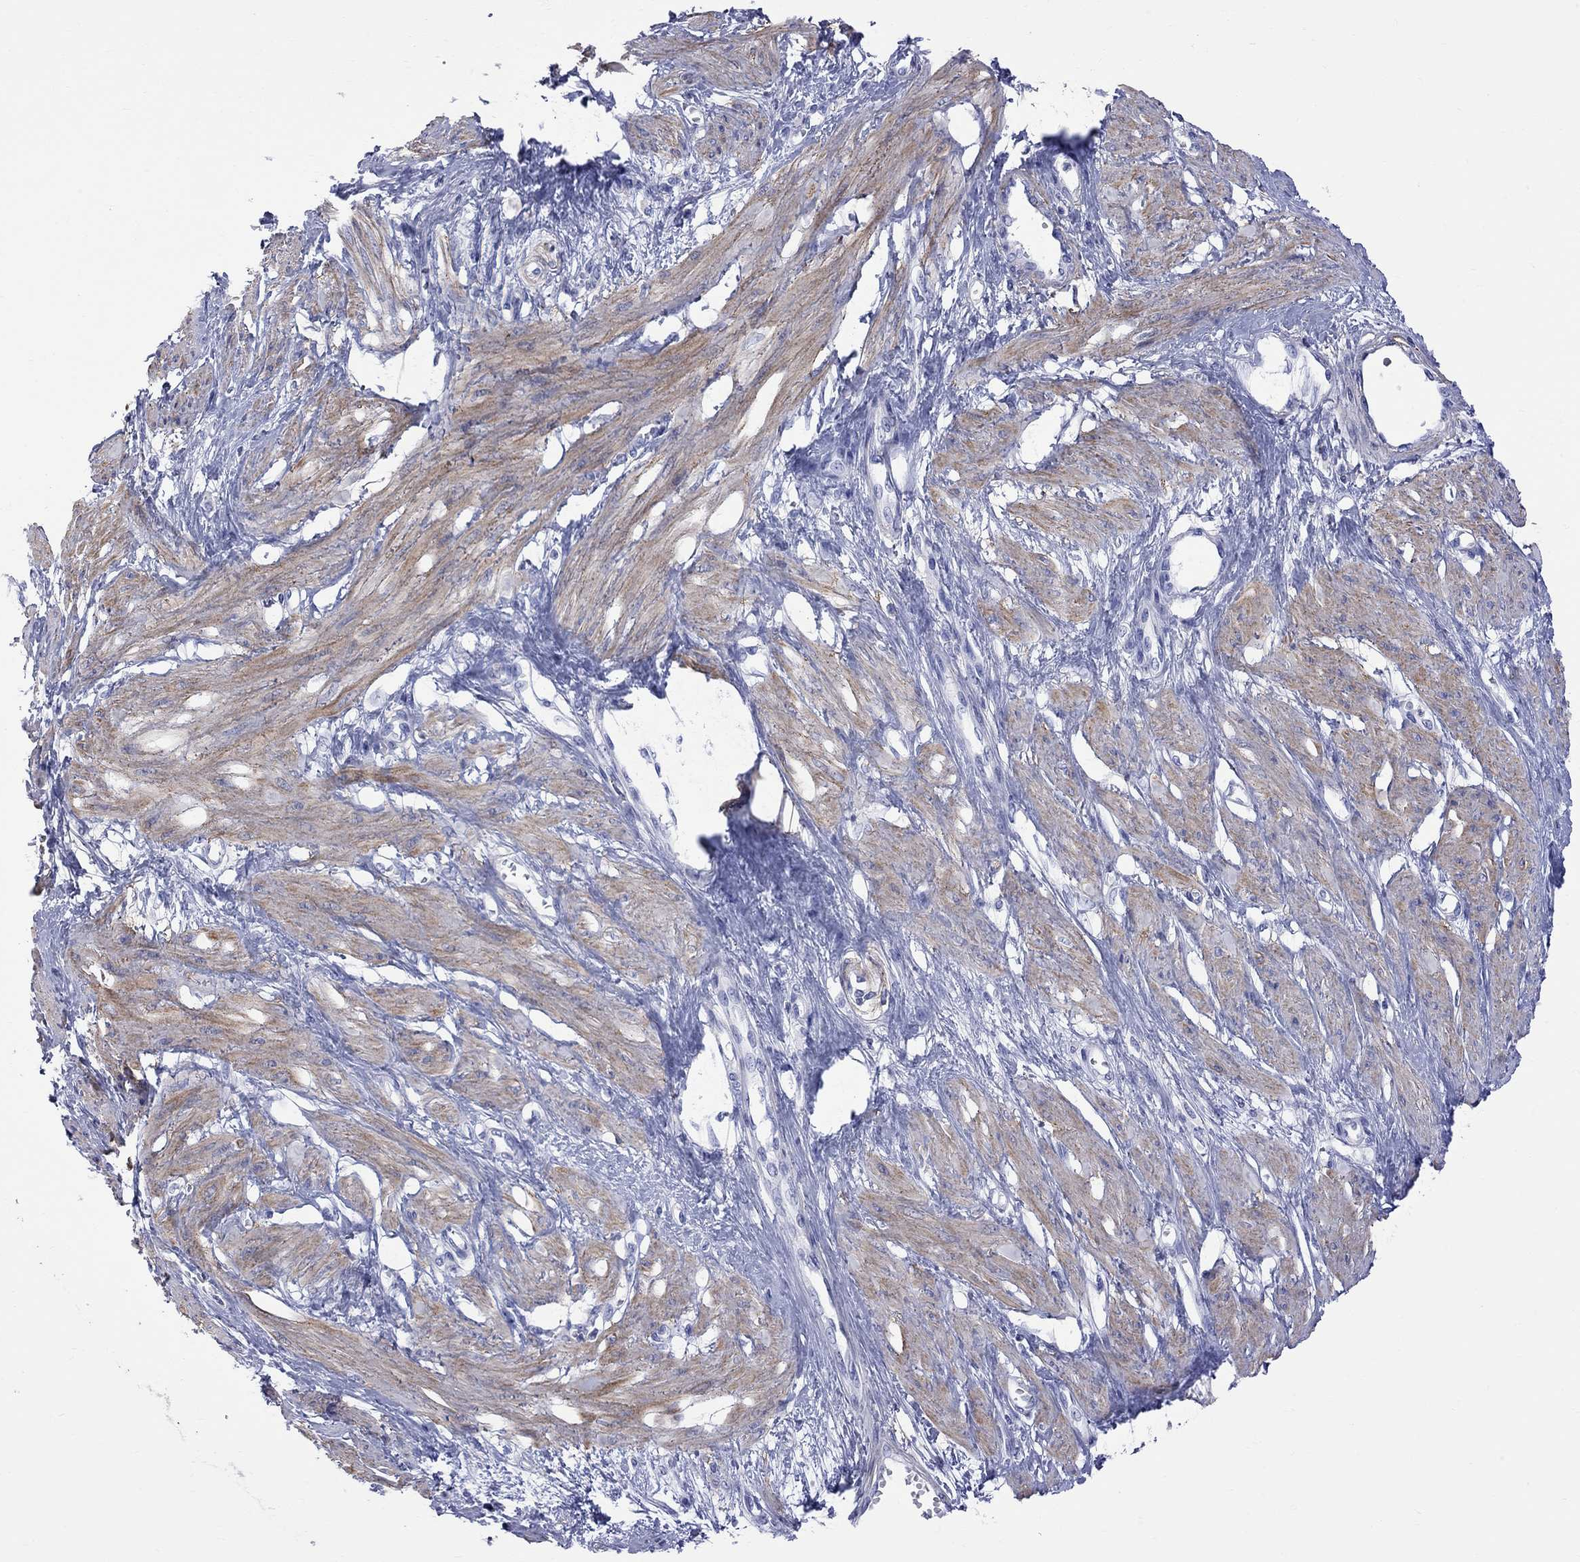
{"staining": {"intensity": "moderate", "quantity": "25%-75%", "location": "cytoplasmic/membranous"}, "tissue": "smooth muscle", "cell_type": "Smooth muscle cells", "image_type": "normal", "snomed": [{"axis": "morphology", "description": "Normal tissue, NOS"}, {"axis": "topography", "description": "Smooth muscle"}, {"axis": "topography", "description": "Uterus"}], "caption": "Protein expression analysis of unremarkable human smooth muscle reveals moderate cytoplasmic/membranous expression in about 25%-75% of smooth muscle cells. The protein of interest is stained brown, and the nuclei are stained in blue (DAB (3,3'-diaminobenzidine) IHC with brightfield microscopy, high magnification).", "gene": "S100A3", "patient": {"sex": "female", "age": 39}}